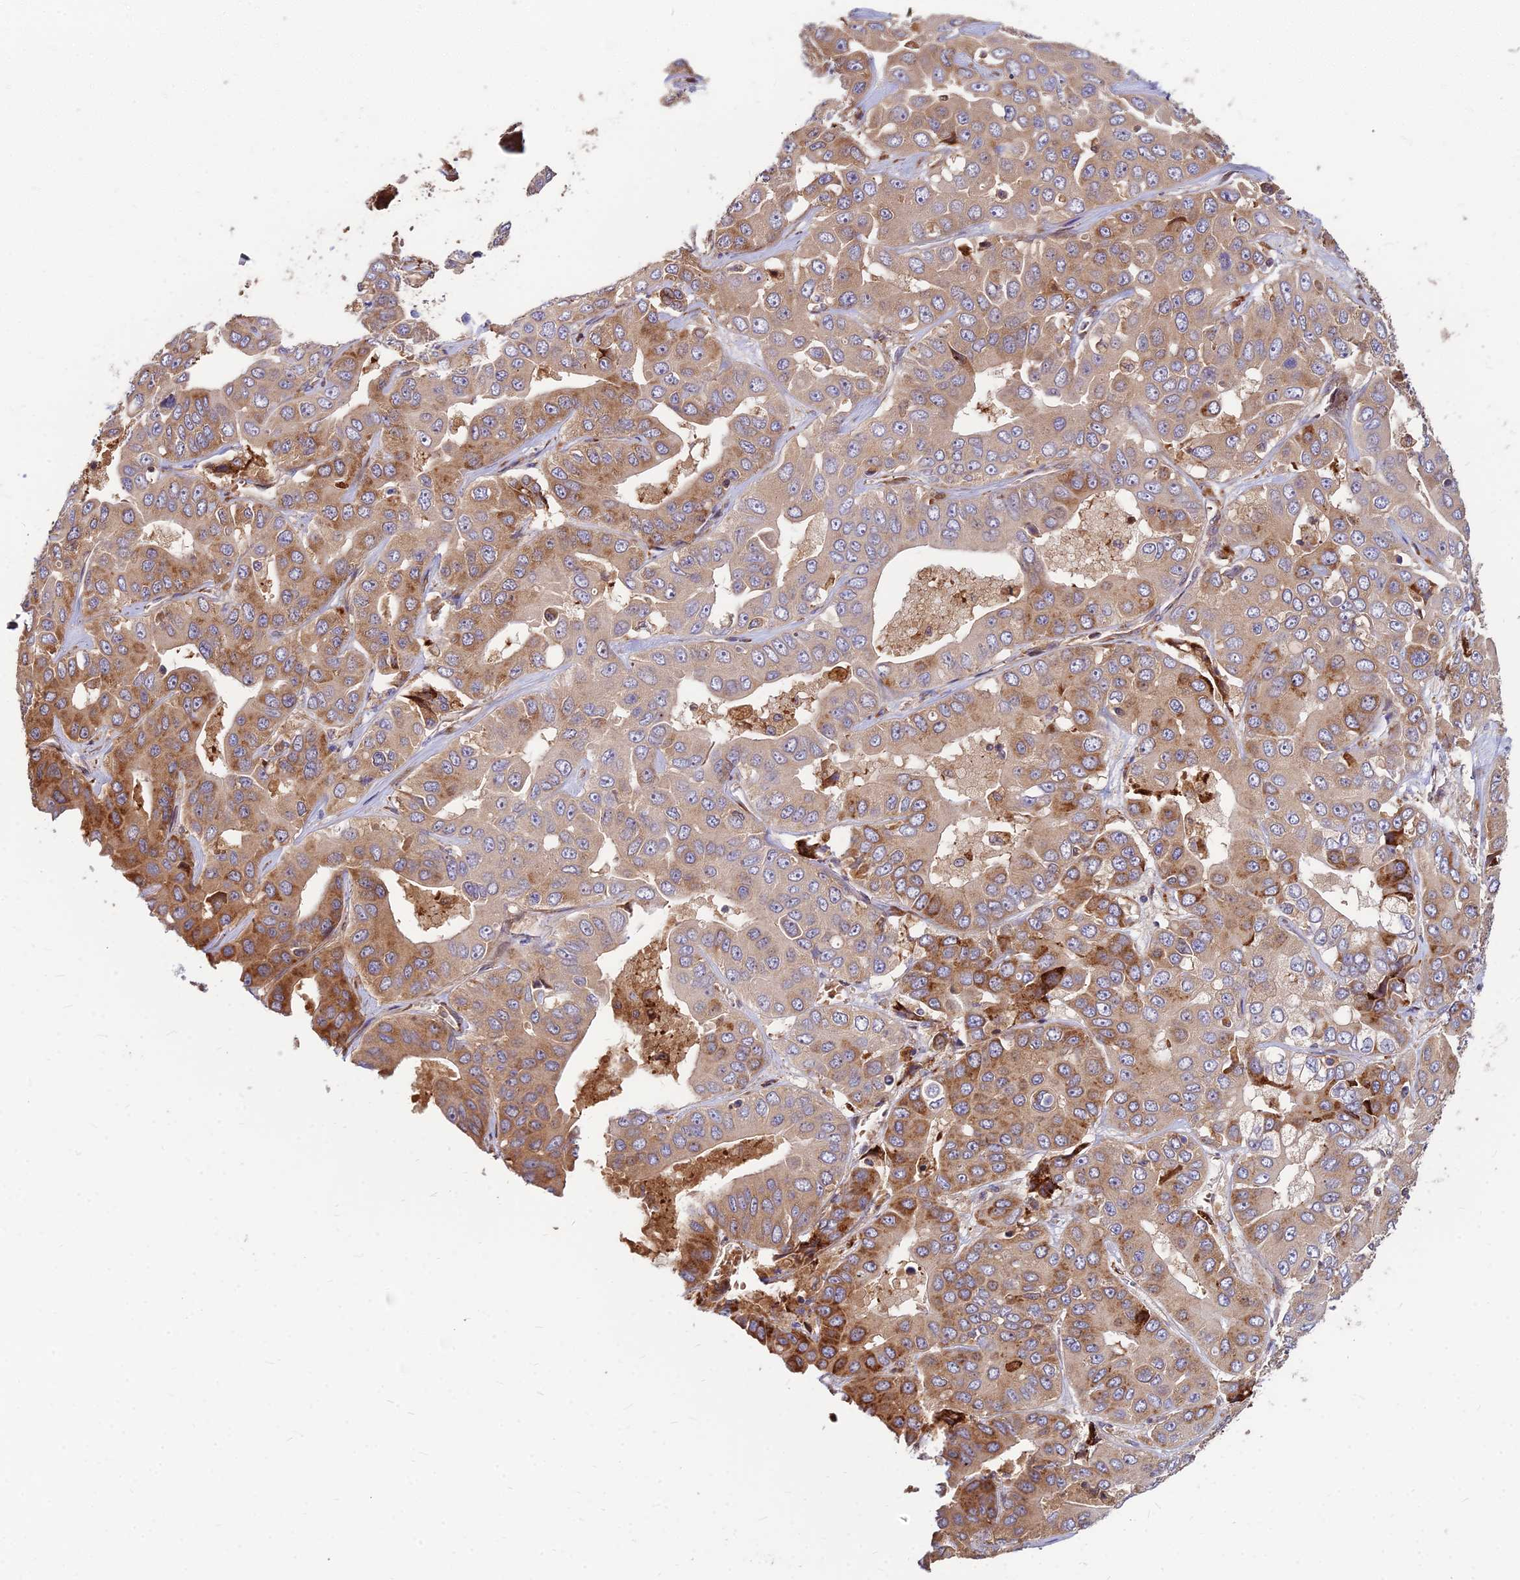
{"staining": {"intensity": "moderate", "quantity": ">75%", "location": "cytoplasmic/membranous"}, "tissue": "liver cancer", "cell_type": "Tumor cells", "image_type": "cancer", "snomed": [{"axis": "morphology", "description": "Cholangiocarcinoma"}, {"axis": "topography", "description": "Liver"}], "caption": "This is a photomicrograph of immunohistochemistry (IHC) staining of liver cancer, which shows moderate staining in the cytoplasmic/membranous of tumor cells.", "gene": "CCT6B", "patient": {"sex": "female", "age": 52}}